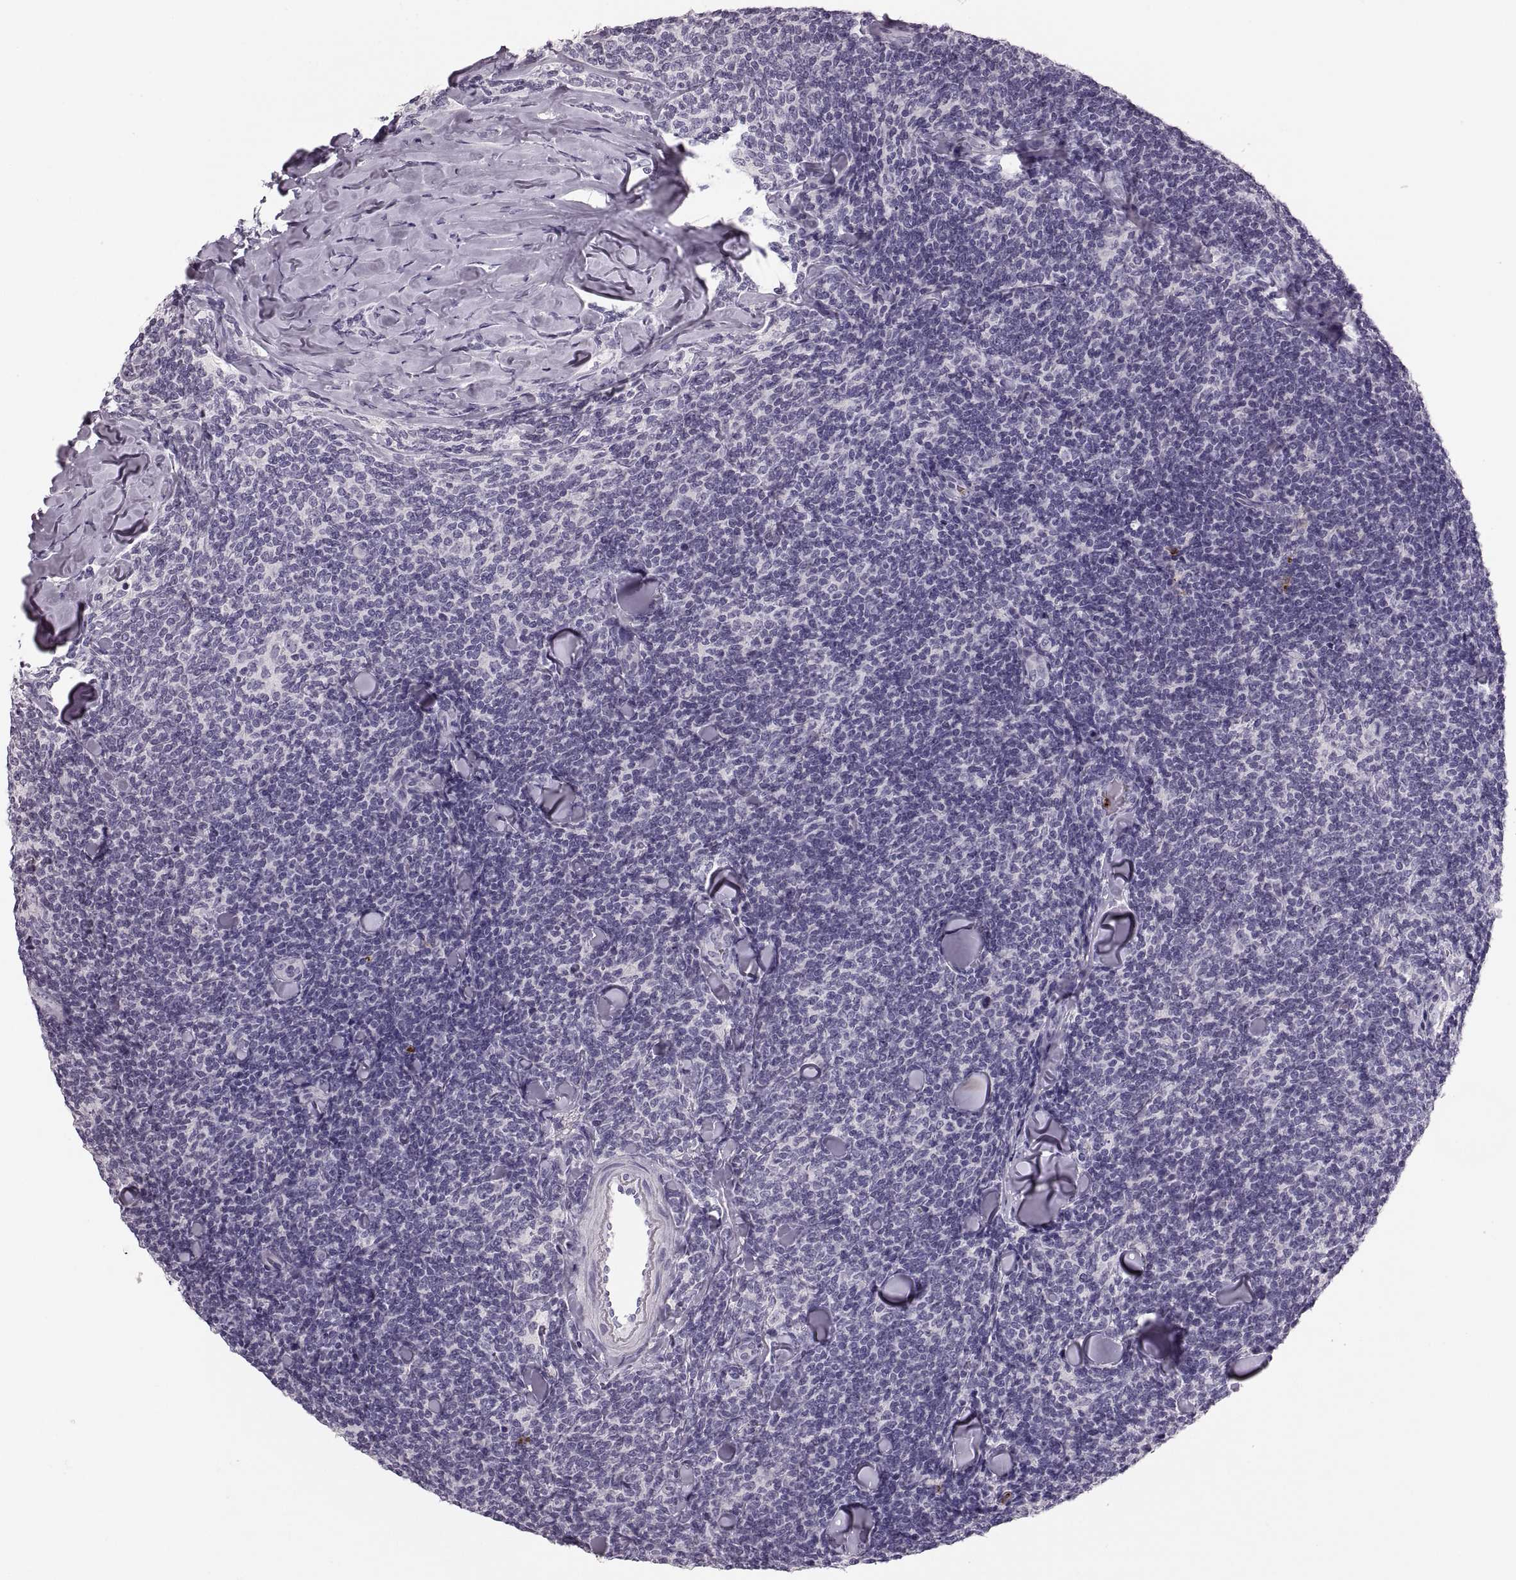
{"staining": {"intensity": "negative", "quantity": "none", "location": "none"}, "tissue": "lymphoma", "cell_type": "Tumor cells", "image_type": "cancer", "snomed": [{"axis": "morphology", "description": "Malignant lymphoma, non-Hodgkin's type, Low grade"}, {"axis": "topography", "description": "Lymph node"}], "caption": "A photomicrograph of lymphoma stained for a protein displays no brown staining in tumor cells.", "gene": "MILR1", "patient": {"sex": "female", "age": 56}}